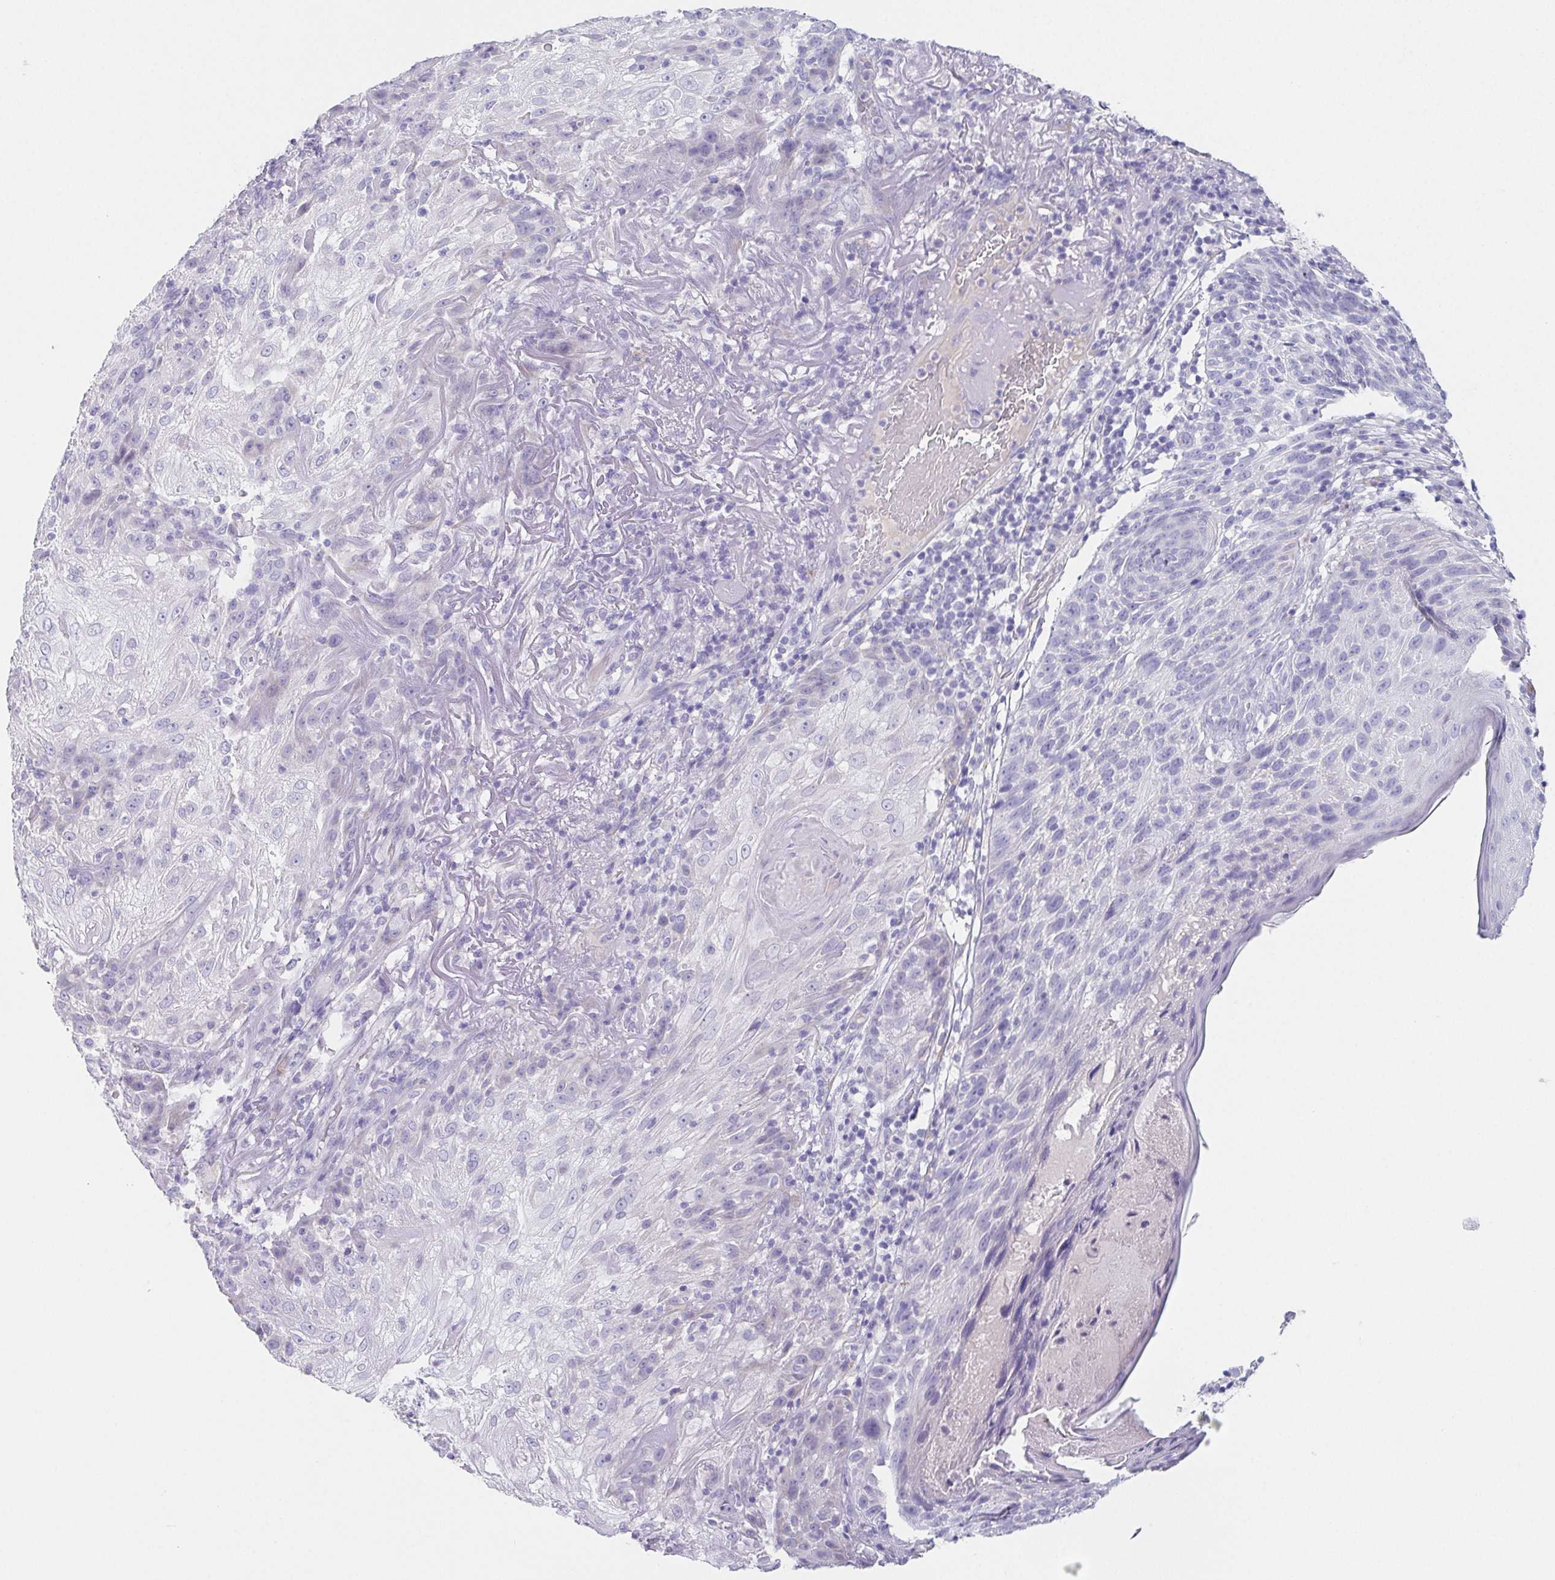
{"staining": {"intensity": "negative", "quantity": "none", "location": "none"}, "tissue": "skin cancer", "cell_type": "Tumor cells", "image_type": "cancer", "snomed": [{"axis": "morphology", "description": "Normal tissue, NOS"}, {"axis": "morphology", "description": "Squamous cell carcinoma, NOS"}, {"axis": "topography", "description": "Skin"}], "caption": "The image reveals no significant expression in tumor cells of squamous cell carcinoma (skin).", "gene": "HDGFL1", "patient": {"sex": "female", "age": 83}}